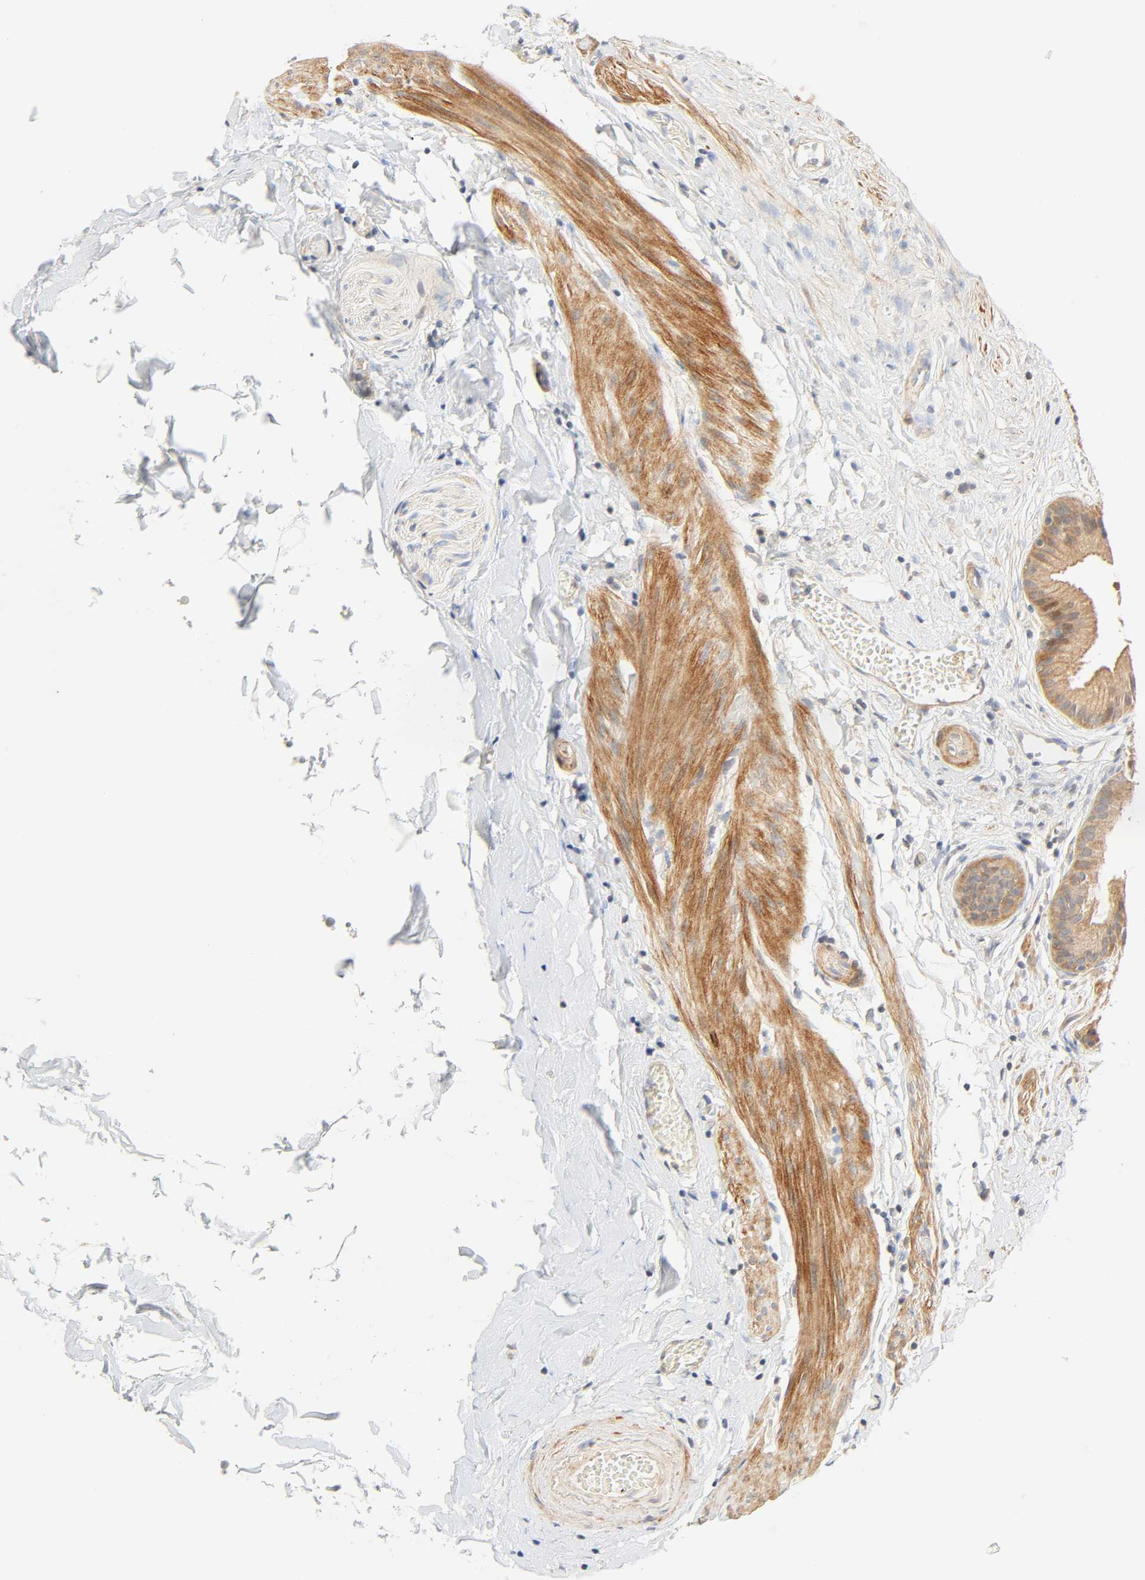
{"staining": {"intensity": "moderate", "quantity": ">75%", "location": "cytoplasmic/membranous"}, "tissue": "gallbladder", "cell_type": "Glandular cells", "image_type": "normal", "snomed": [{"axis": "morphology", "description": "Normal tissue, NOS"}, {"axis": "topography", "description": "Gallbladder"}], "caption": "A brown stain labels moderate cytoplasmic/membranous positivity of a protein in glandular cells of benign gallbladder.", "gene": "CACNA1G", "patient": {"sex": "female", "age": 63}}